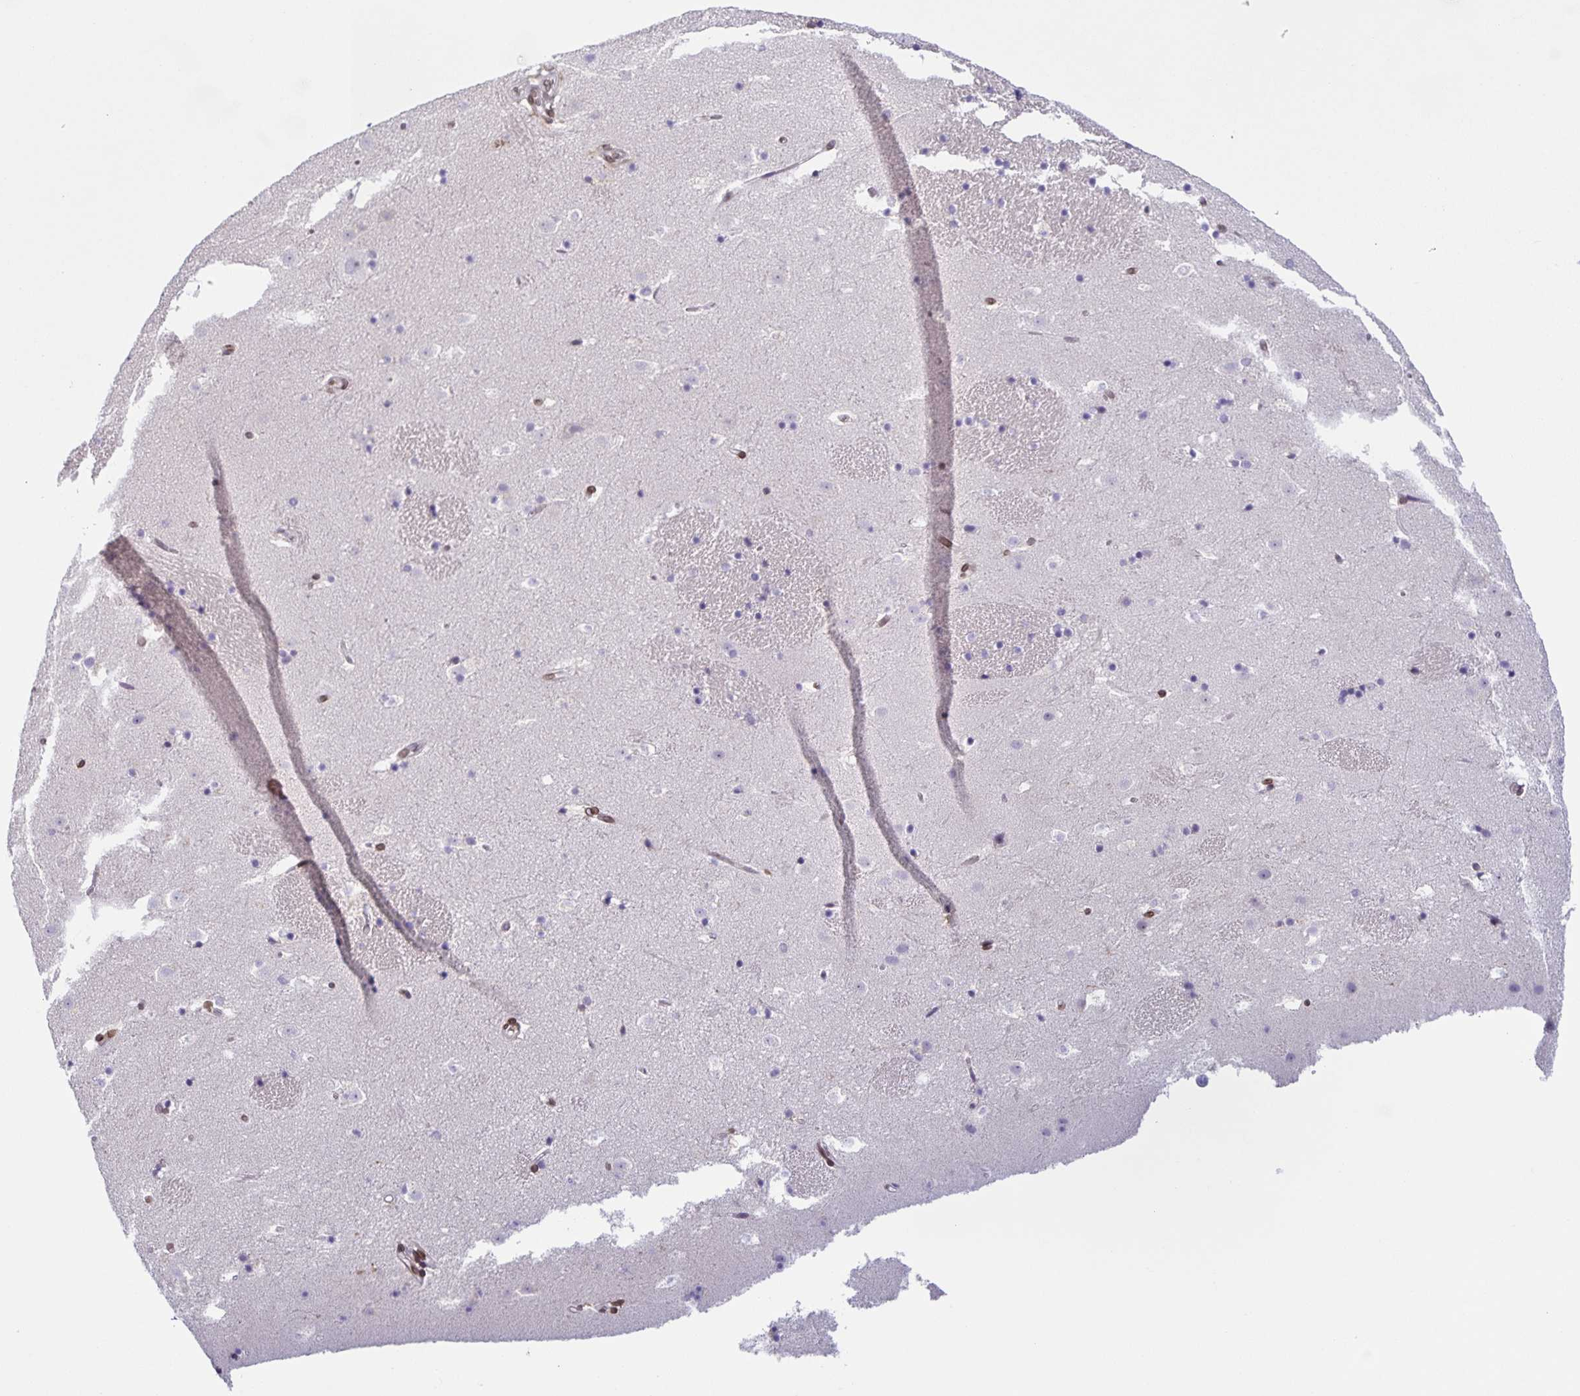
{"staining": {"intensity": "negative", "quantity": "none", "location": "none"}, "tissue": "caudate", "cell_type": "Glial cells", "image_type": "normal", "snomed": [{"axis": "morphology", "description": "Normal tissue, NOS"}, {"axis": "topography", "description": "Lateral ventricle wall"}], "caption": "Protein analysis of unremarkable caudate displays no significant positivity in glial cells. (Stains: DAB immunohistochemistry with hematoxylin counter stain, Microscopy: brightfield microscopy at high magnification).", "gene": "SYNE2", "patient": {"sex": "male", "age": 37}}